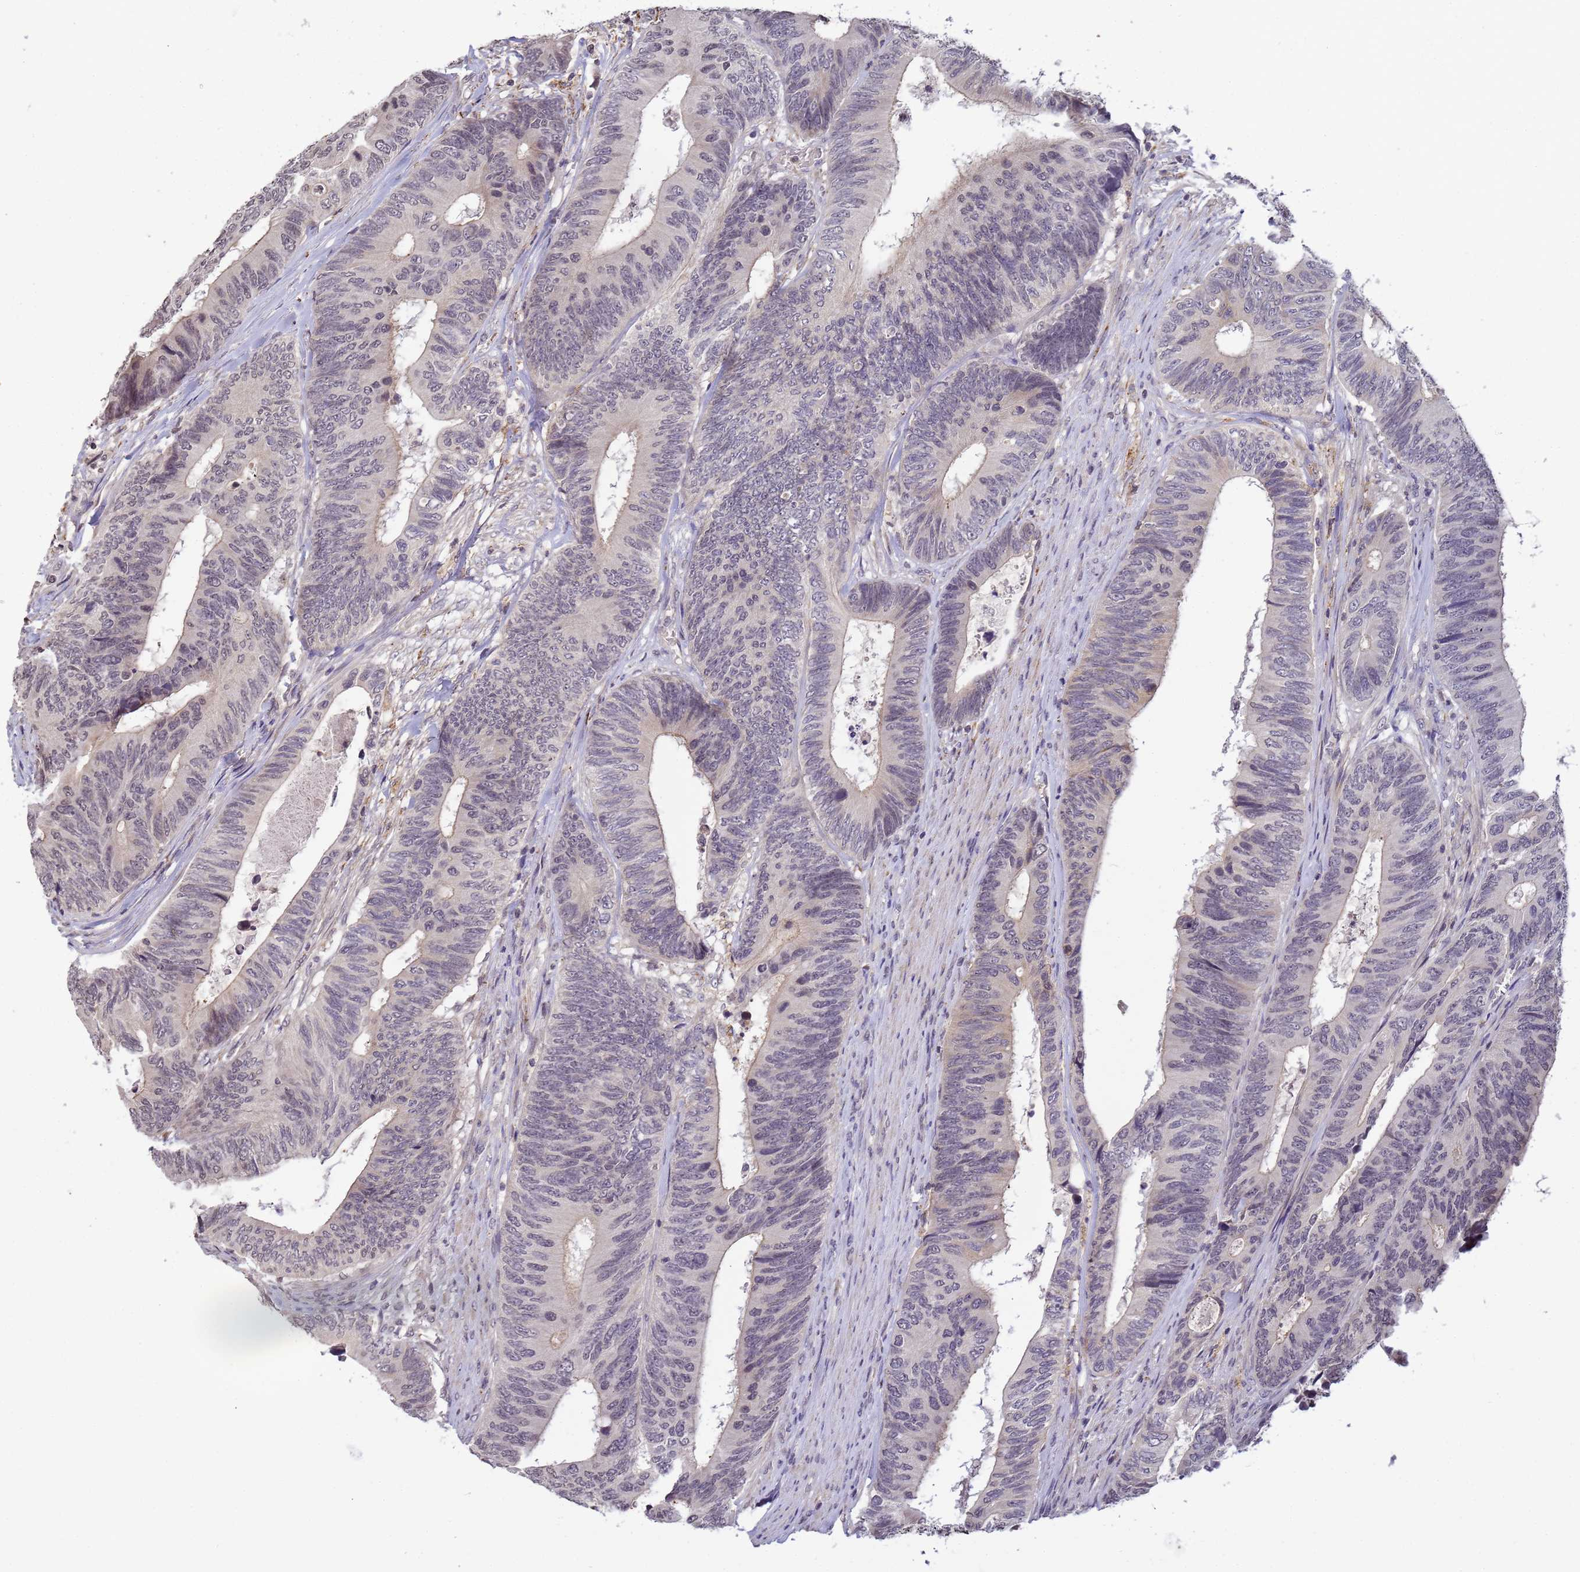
{"staining": {"intensity": "negative", "quantity": "none", "location": "none"}, "tissue": "colorectal cancer", "cell_type": "Tumor cells", "image_type": "cancer", "snomed": [{"axis": "morphology", "description": "Adenocarcinoma, NOS"}, {"axis": "topography", "description": "Colon"}], "caption": "Protein analysis of colorectal adenocarcinoma displays no significant positivity in tumor cells.", "gene": "MYL7", "patient": {"sex": "male", "age": 87}}